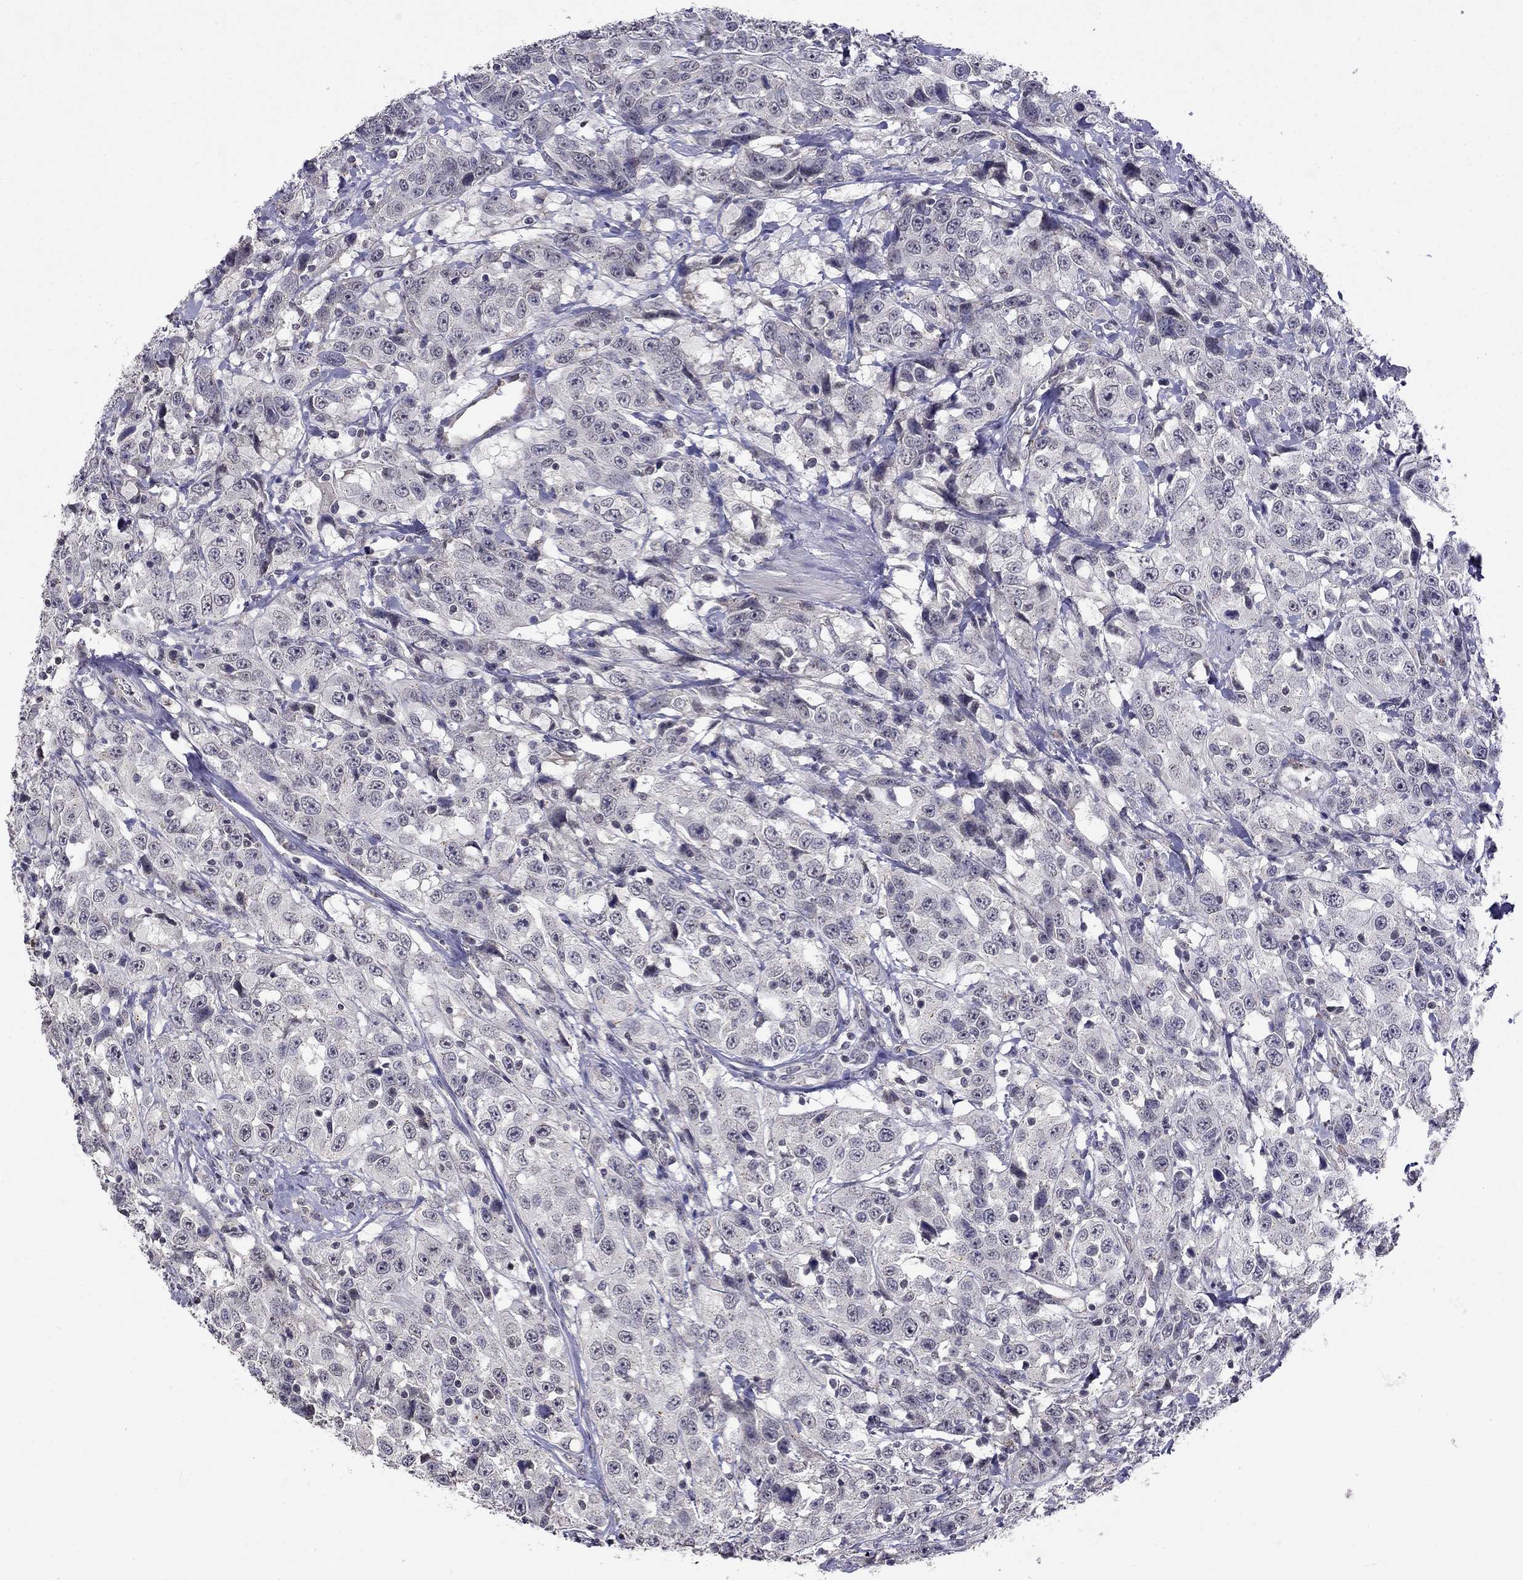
{"staining": {"intensity": "negative", "quantity": "none", "location": "none"}, "tissue": "urothelial cancer", "cell_type": "Tumor cells", "image_type": "cancer", "snomed": [{"axis": "morphology", "description": "Urothelial carcinoma, NOS"}, {"axis": "morphology", "description": "Urothelial carcinoma, High grade"}, {"axis": "topography", "description": "Urinary bladder"}], "caption": "A photomicrograph of human urothelial cancer is negative for staining in tumor cells.", "gene": "WNK3", "patient": {"sex": "female", "age": 73}}